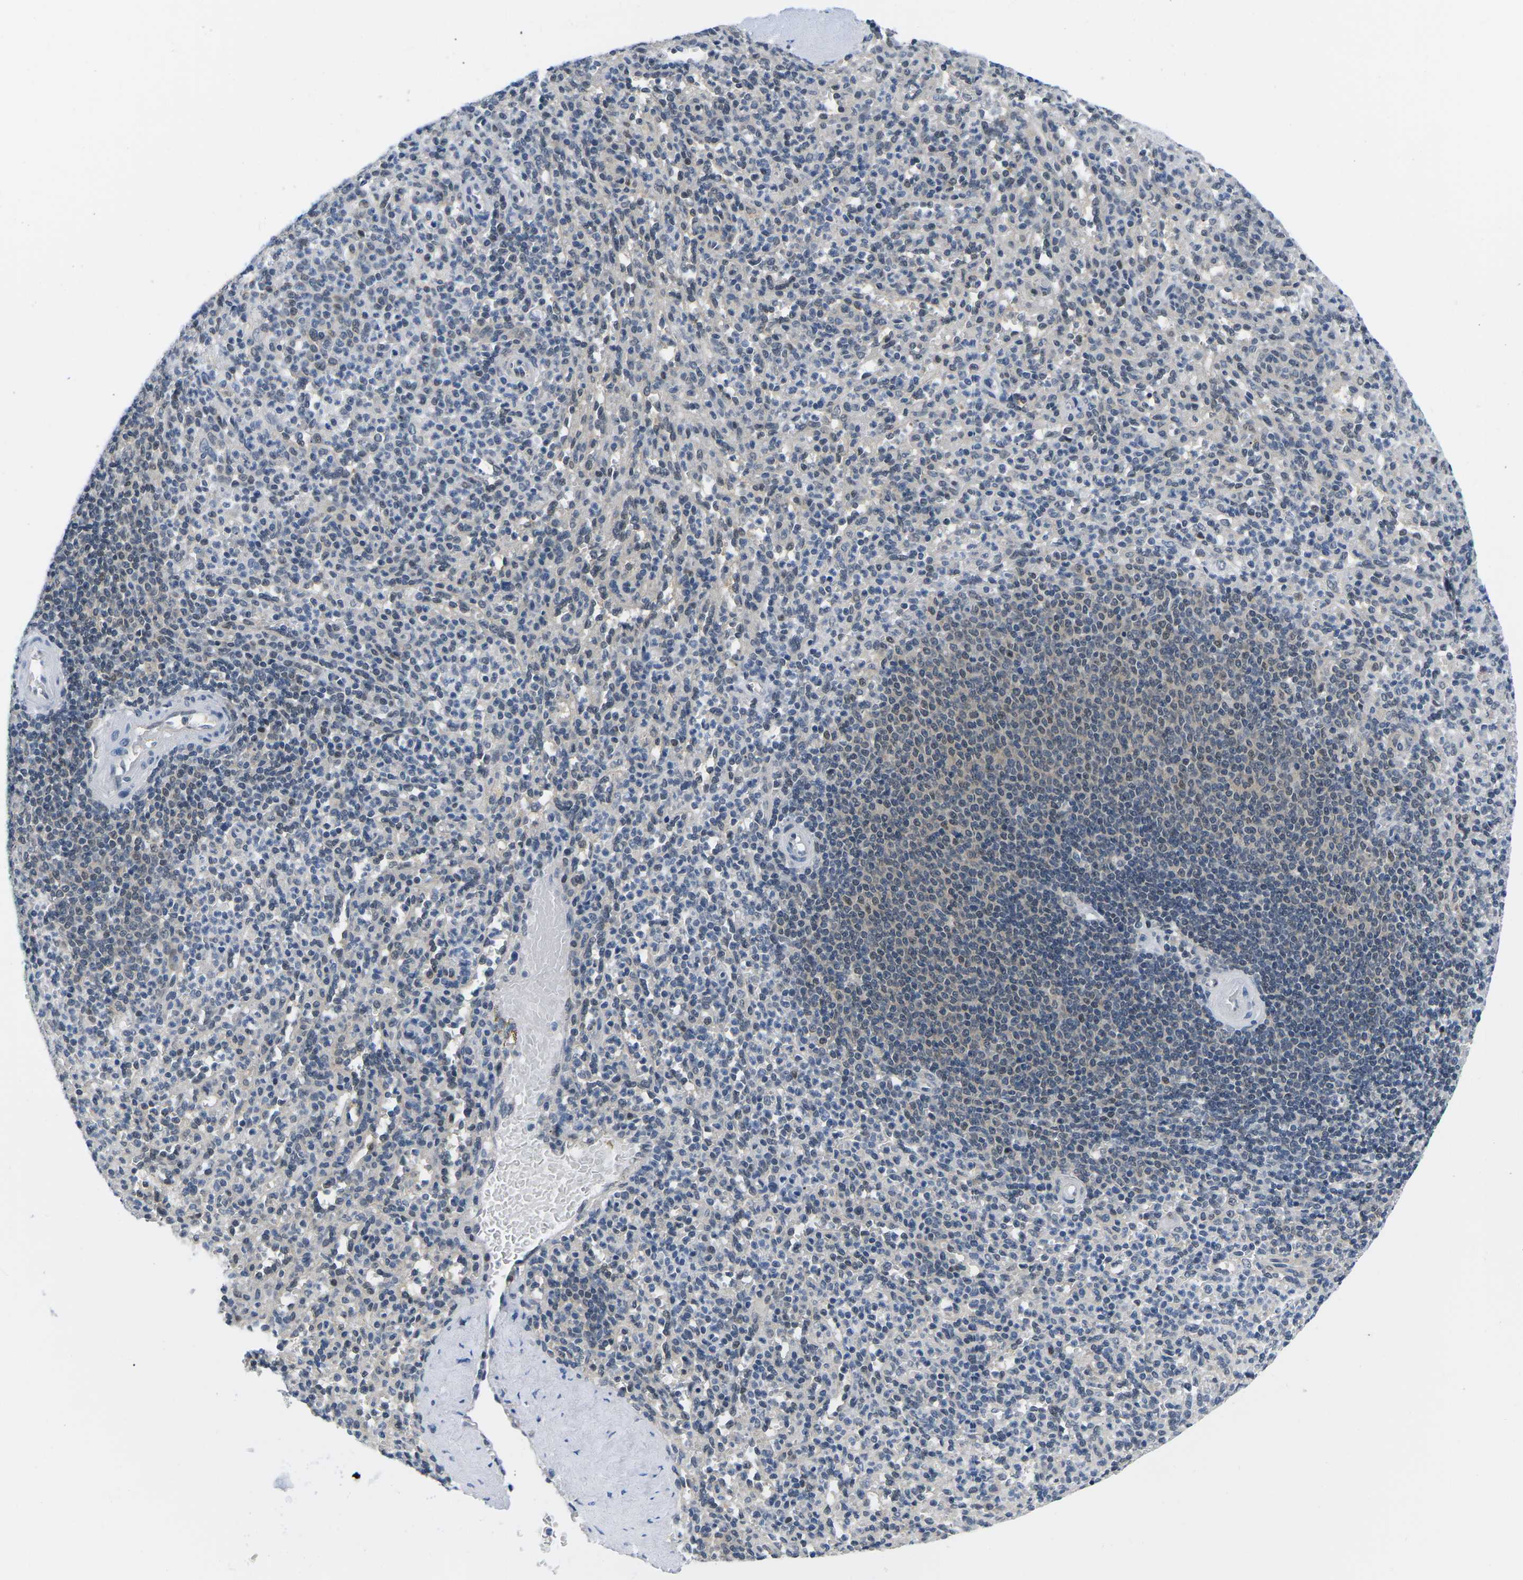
{"staining": {"intensity": "moderate", "quantity": "<25%", "location": "nuclear"}, "tissue": "spleen", "cell_type": "Cells in red pulp", "image_type": "normal", "snomed": [{"axis": "morphology", "description": "Normal tissue, NOS"}, {"axis": "topography", "description": "Spleen"}], "caption": "About <25% of cells in red pulp in benign spleen display moderate nuclear protein positivity as visualized by brown immunohistochemical staining.", "gene": "UBA7", "patient": {"sex": "male", "age": 36}}